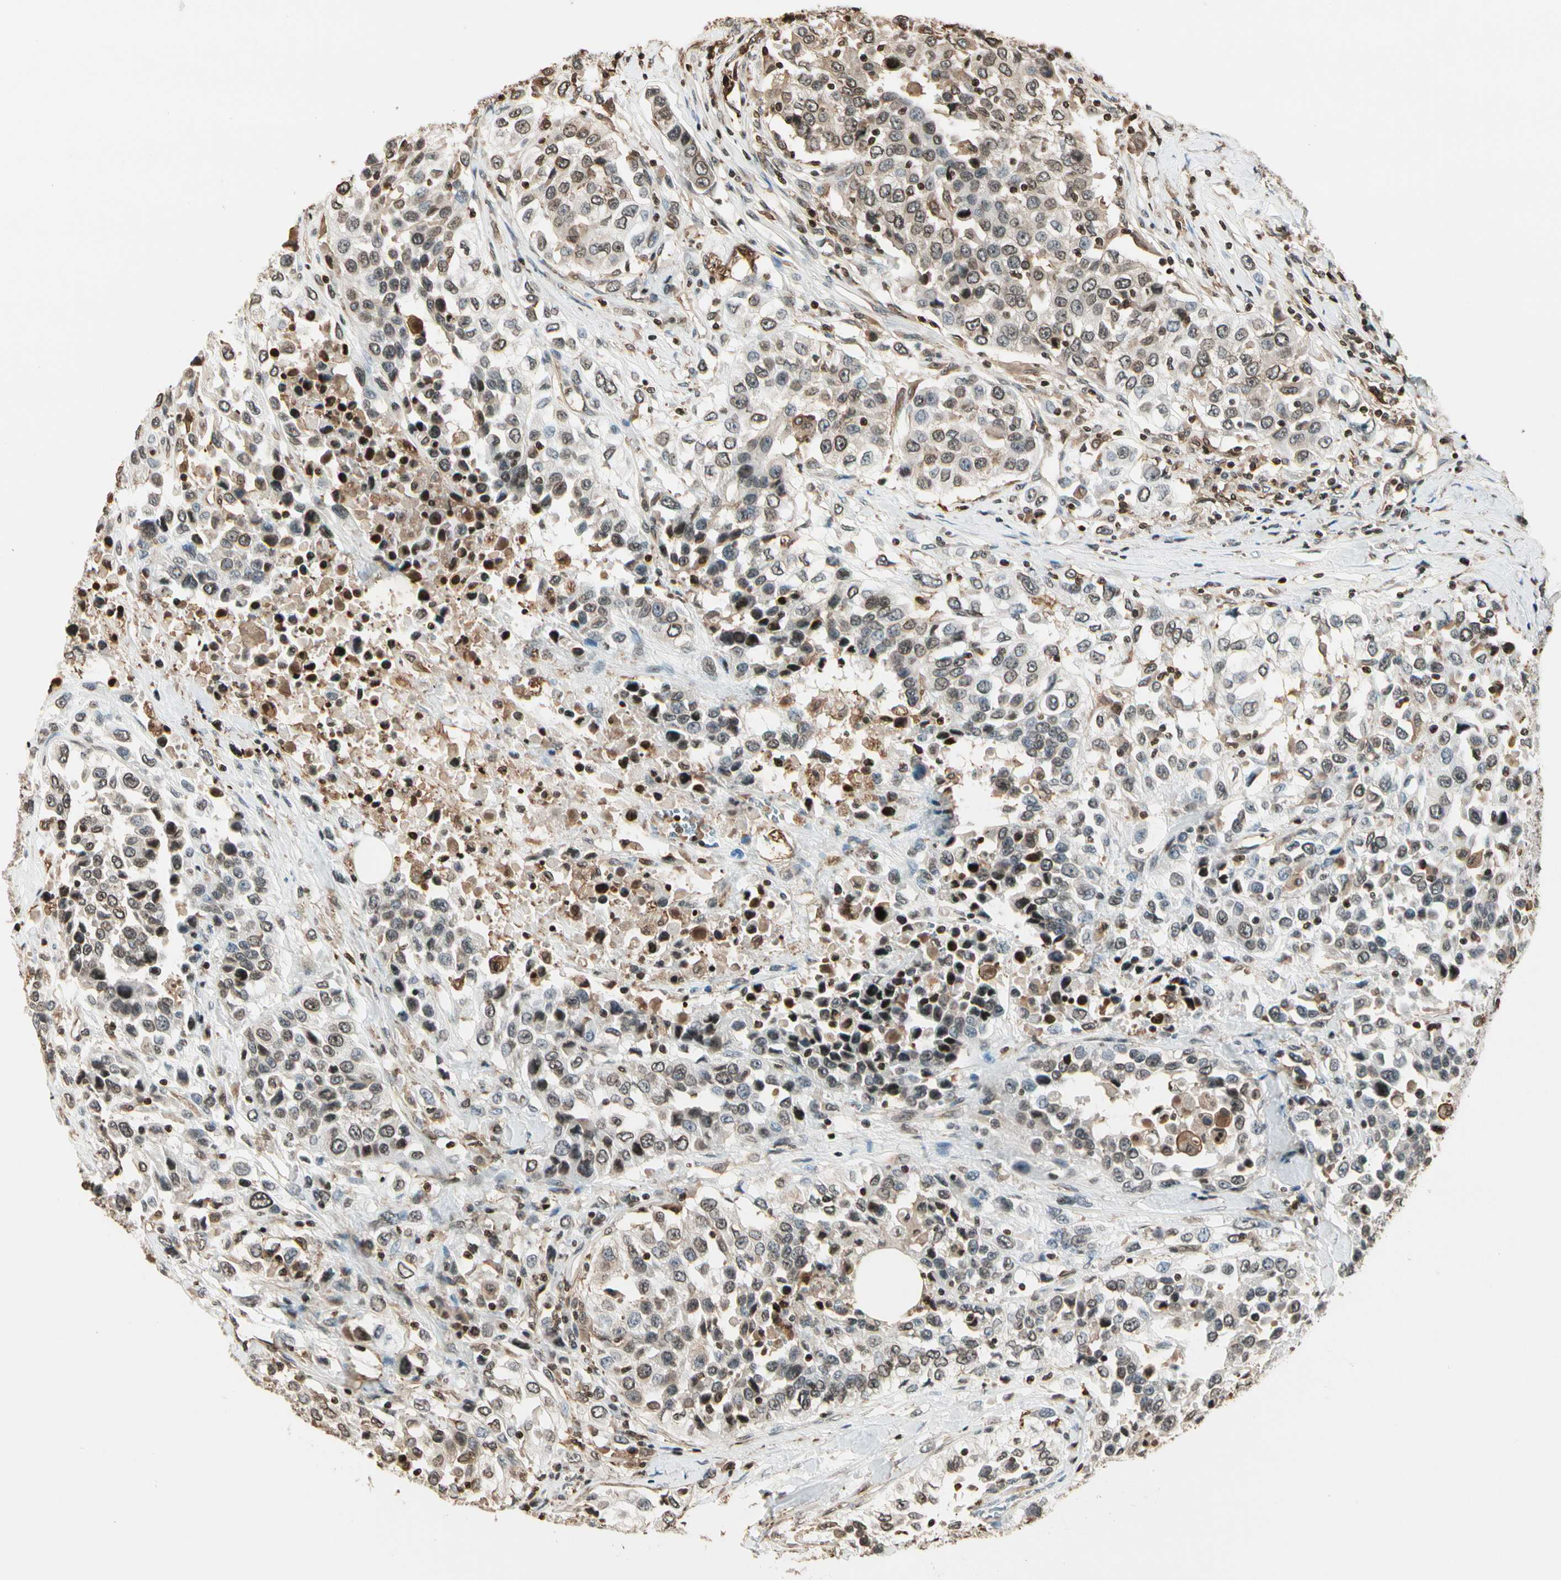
{"staining": {"intensity": "weak", "quantity": "25%-75%", "location": "cytoplasmic/membranous,nuclear"}, "tissue": "urothelial cancer", "cell_type": "Tumor cells", "image_type": "cancer", "snomed": [{"axis": "morphology", "description": "Urothelial carcinoma, High grade"}, {"axis": "topography", "description": "Urinary bladder"}], "caption": "DAB (3,3'-diaminobenzidine) immunohistochemical staining of urothelial carcinoma (high-grade) displays weak cytoplasmic/membranous and nuclear protein staining in about 25%-75% of tumor cells. (brown staining indicates protein expression, while blue staining denotes nuclei).", "gene": "FER", "patient": {"sex": "female", "age": 80}}